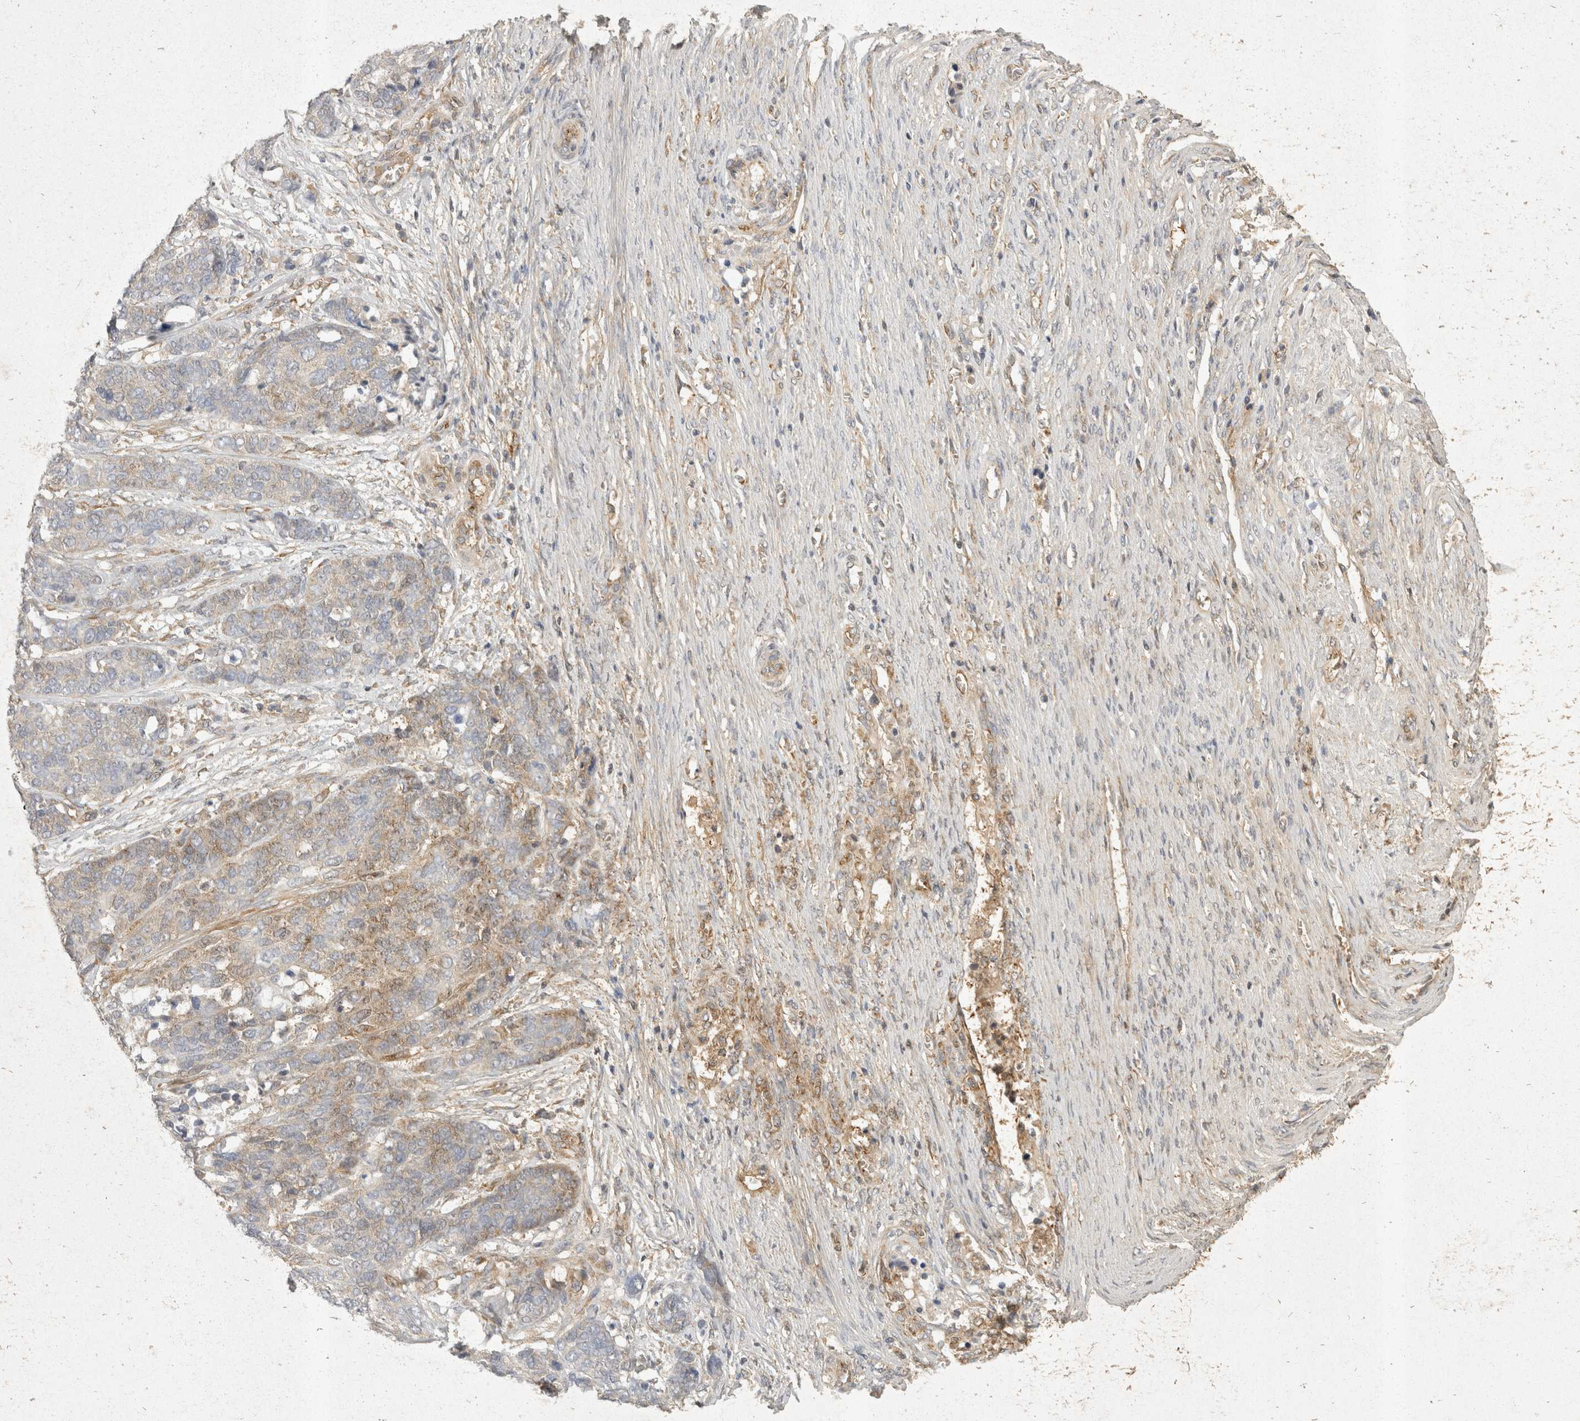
{"staining": {"intensity": "weak", "quantity": "<25%", "location": "cytoplasmic/membranous"}, "tissue": "ovarian cancer", "cell_type": "Tumor cells", "image_type": "cancer", "snomed": [{"axis": "morphology", "description": "Cystadenocarcinoma, serous, NOS"}, {"axis": "topography", "description": "Ovary"}], "caption": "Ovarian serous cystadenocarcinoma was stained to show a protein in brown. There is no significant positivity in tumor cells.", "gene": "EIF4G3", "patient": {"sex": "female", "age": 44}}